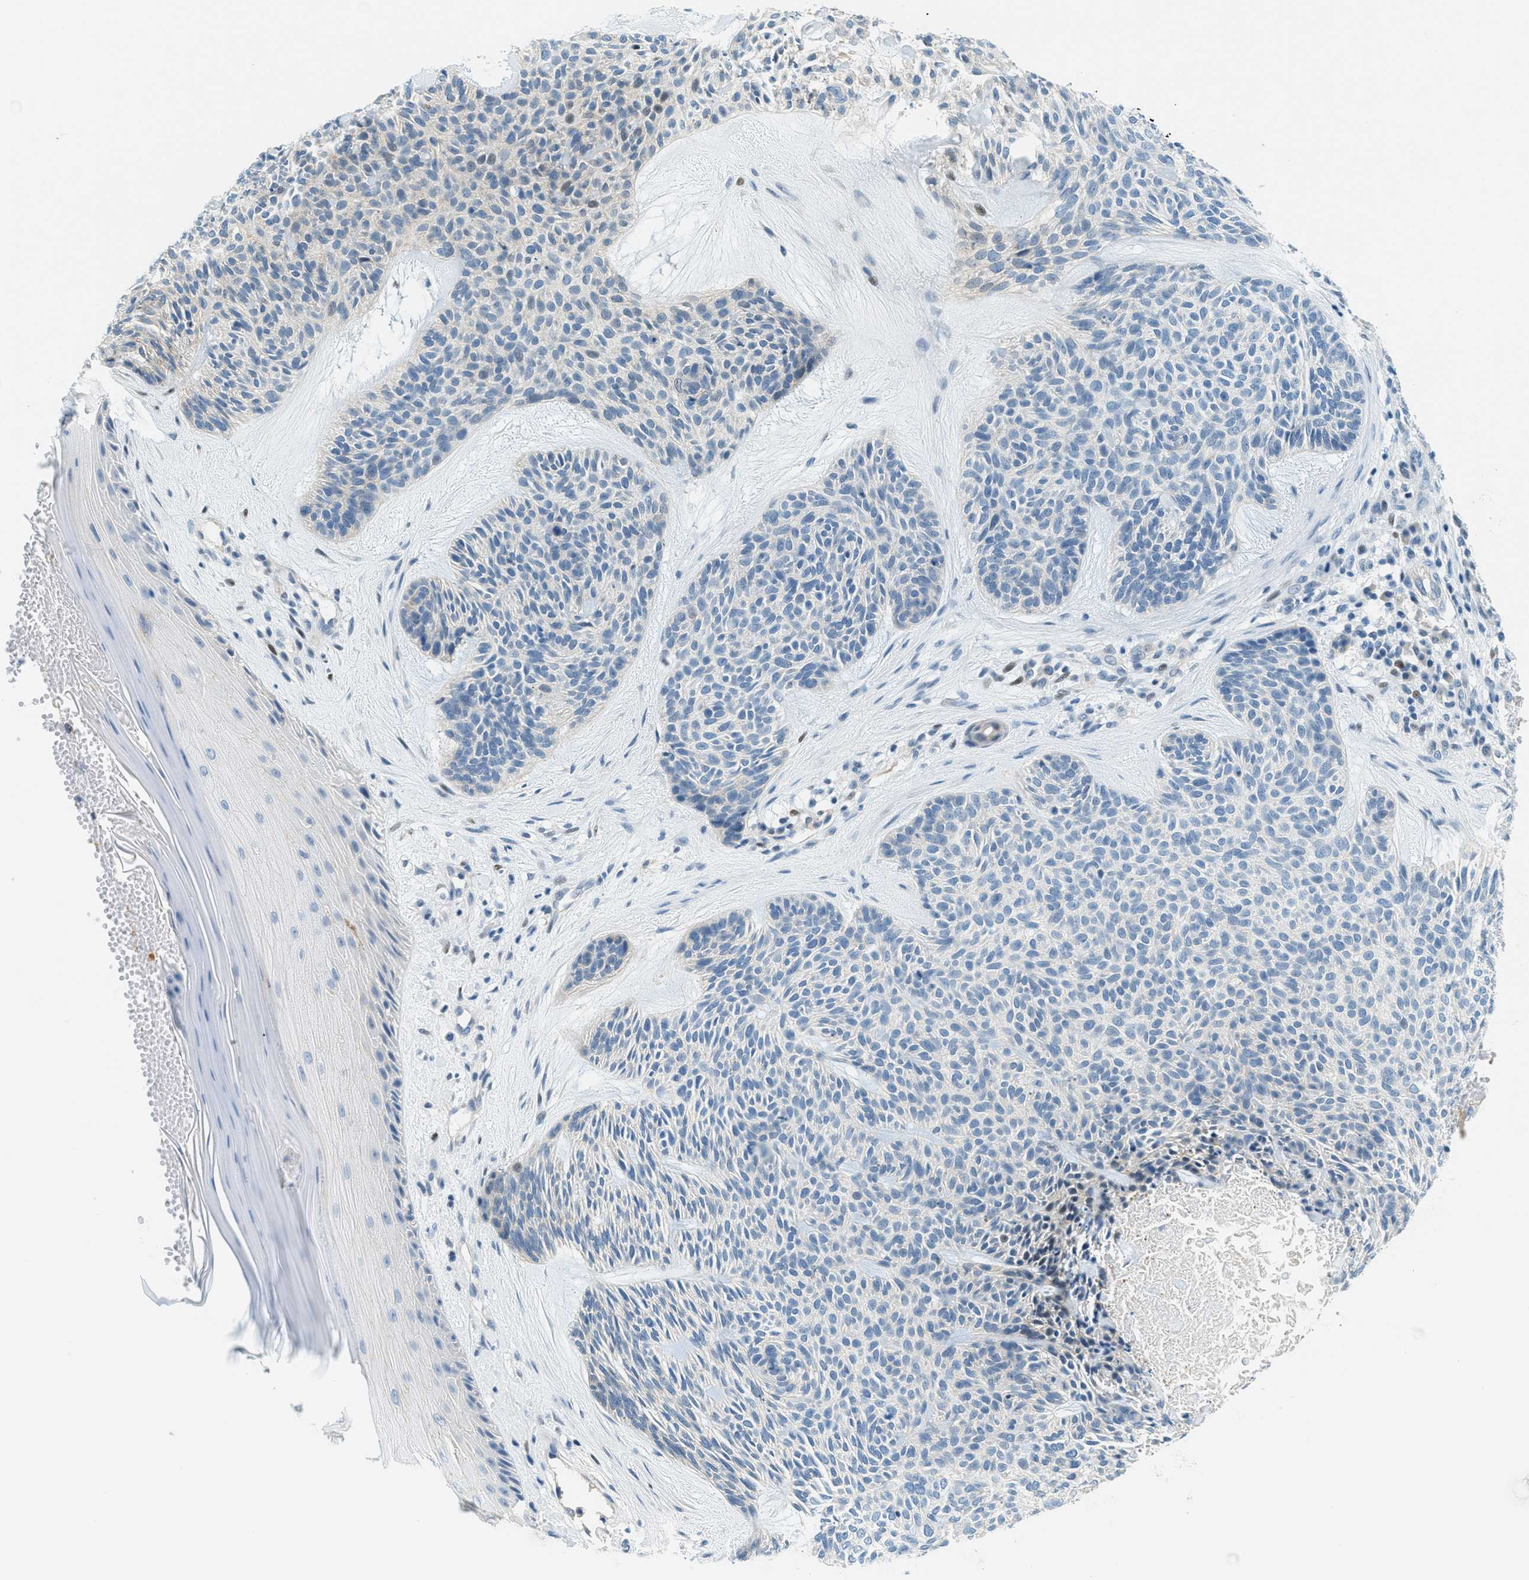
{"staining": {"intensity": "negative", "quantity": "none", "location": "none"}, "tissue": "skin cancer", "cell_type": "Tumor cells", "image_type": "cancer", "snomed": [{"axis": "morphology", "description": "Basal cell carcinoma"}, {"axis": "topography", "description": "Skin"}], "caption": "Immunohistochemical staining of human skin basal cell carcinoma exhibits no significant expression in tumor cells.", "gene": "CYP4X1", "patient": {"sex": "male", "age": 55}}